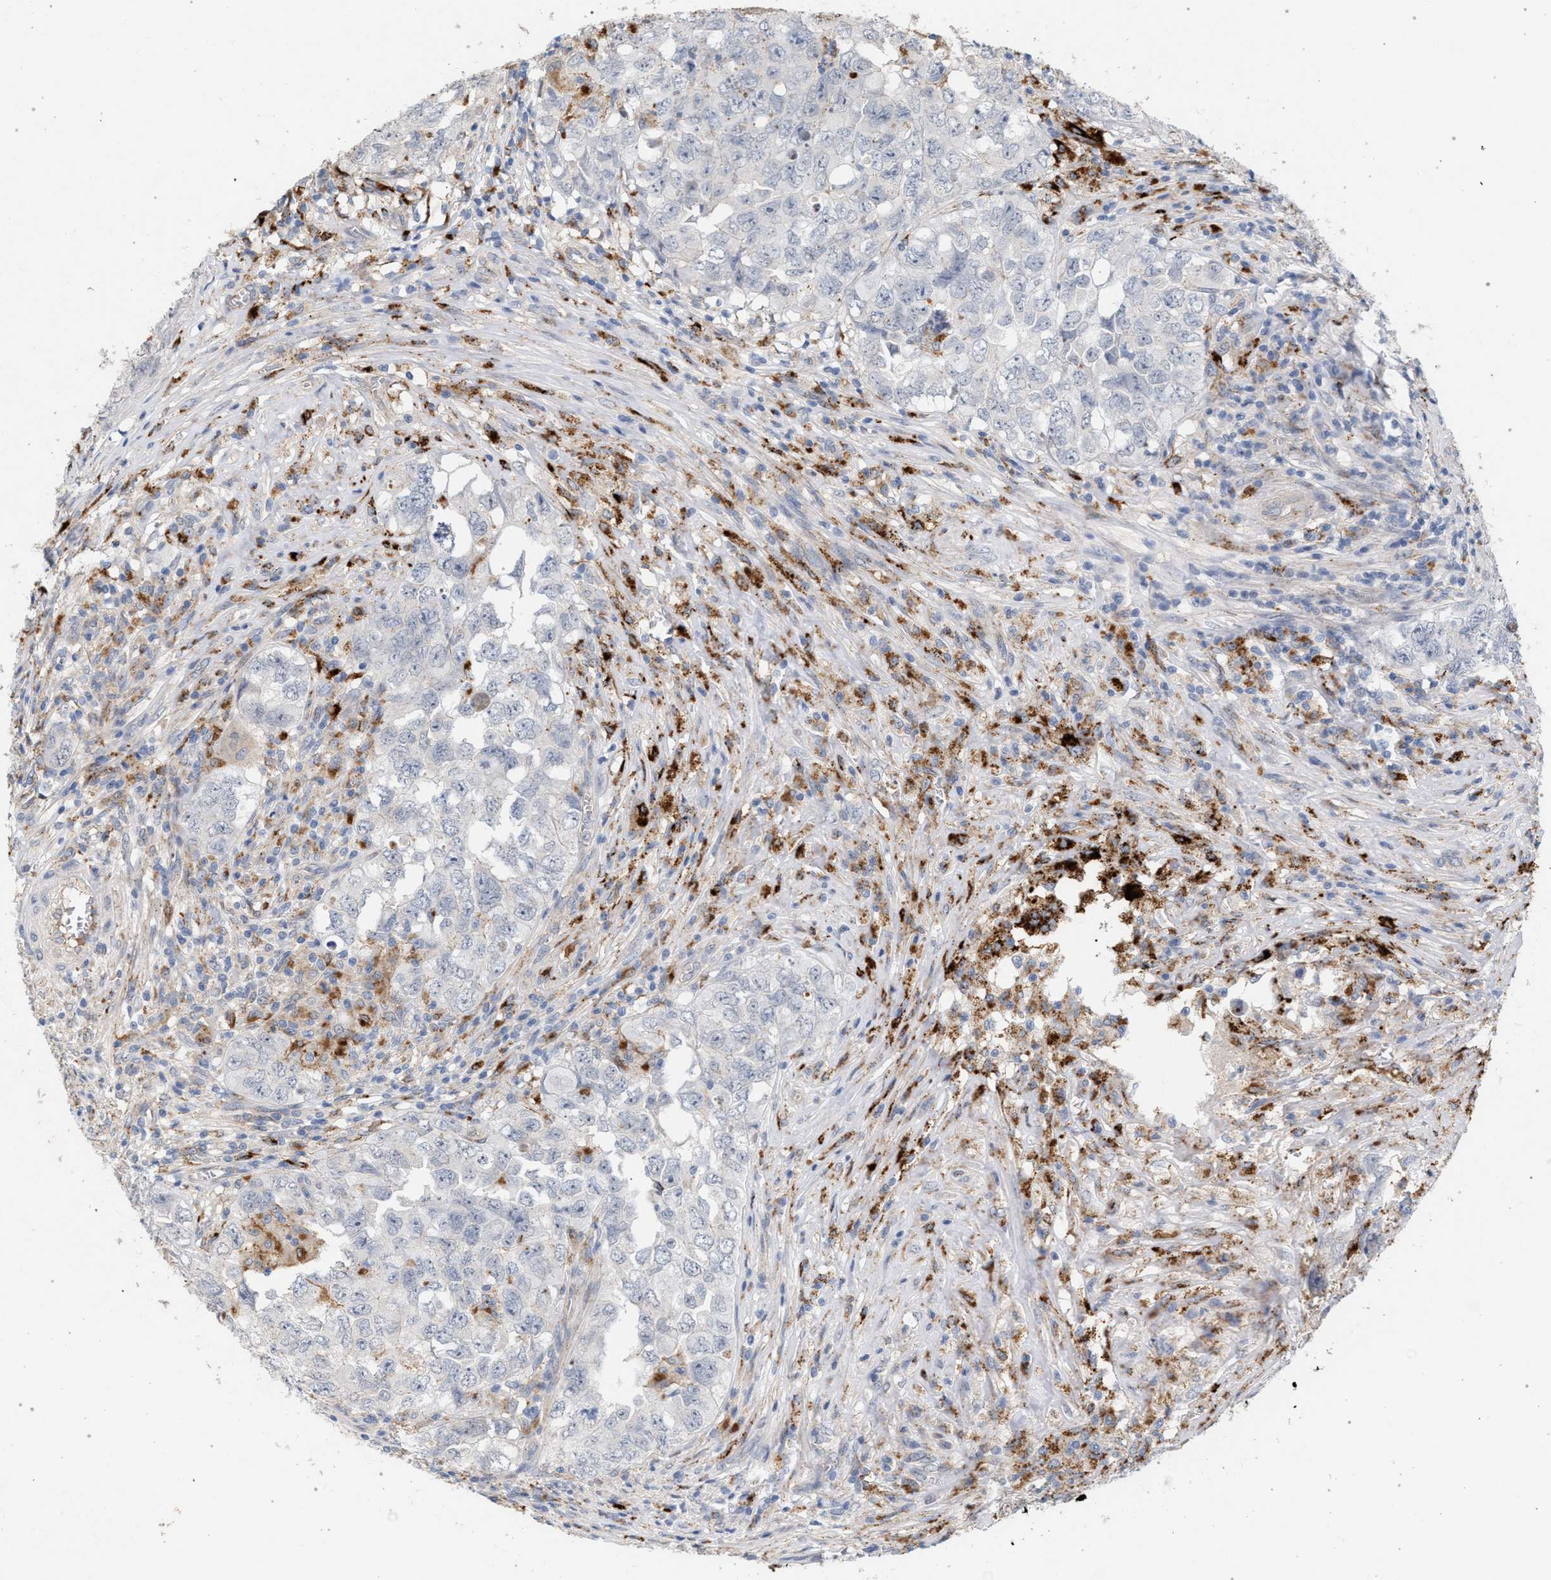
{"staining": {"intensity": "moderate", "quantity": "<25%", "location": "cytoplasmic/membranous"}, "tissue": "testis cancer", "cell_type": "Tumor cells", "image_type": "cancer", "snomed": [{"axis": "morphology", "description": "Seminoma, NOS"}, {"axis": "morphology", "description": "Carcinoma, Embryonal, NOS"}, {"axis": "topography", "description": "Testis"}], "caption": "A low amount of moderate cytoplasmic/membranous expression is seen in about <25% of tumor cells in testis cancer tissue.", "gene": "MAMDC2", "patient": {"sex": "male", "age": 43}}